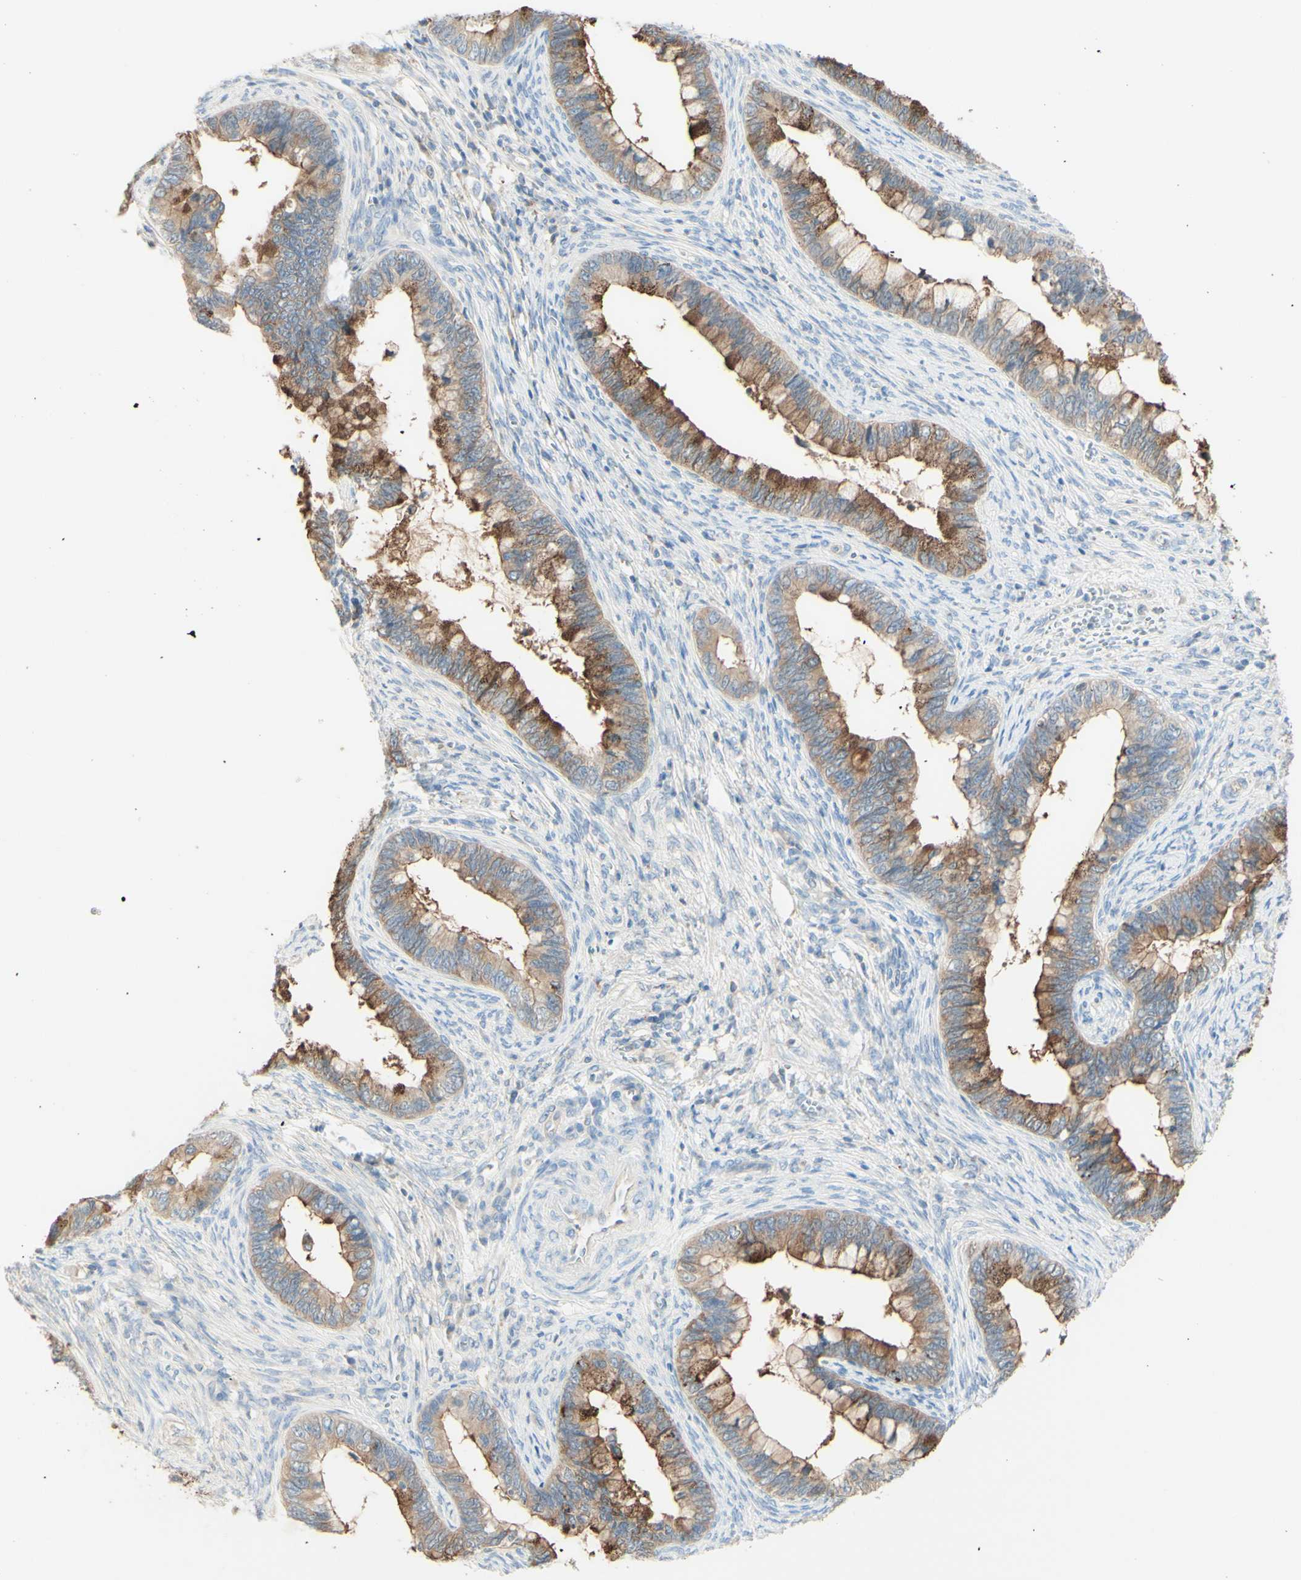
{"staining": {"intensity": "moderate", "quantity": ">75%", "location": "cytoplasmic/membranous"}, "tissue": "cervical cancer", "cell_type": "Tumor cells", "image_type": "cancer", "snomed": [{"axis": "morphology", "description": "Adenocarcinoma, NOS"}, {"axis": "topography", "description": "Cervix"}], "caption": "Moderate cytoplasmic/membranous protein expression is appreciated in about >75% of tumor cells in cervical cancer (adenocarcinoma).", "gene": "MTM1", "patient": {"sex": "female", "age": 44}}